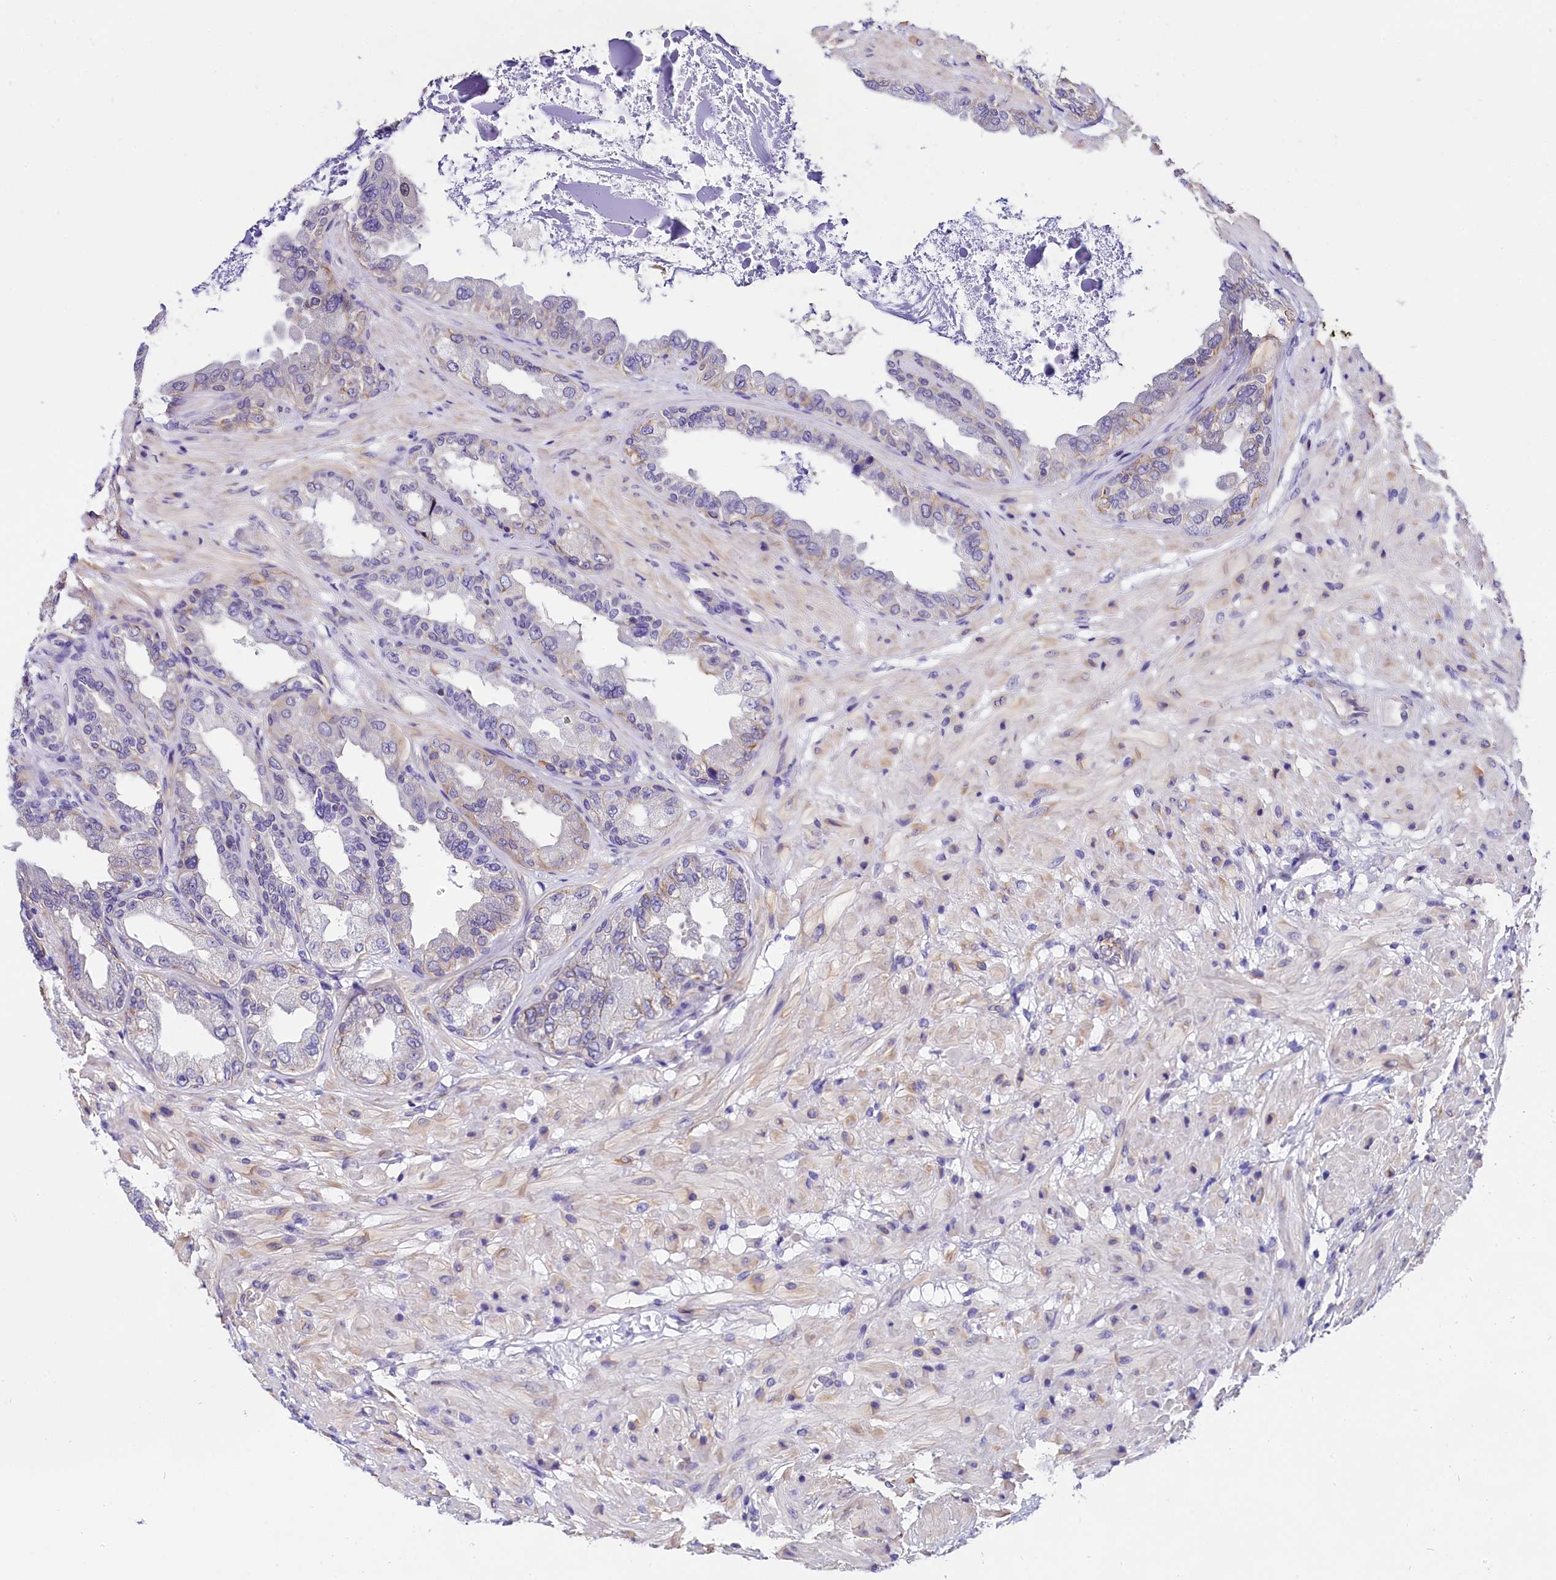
{"staining": {"intensity": "negative", "quantity": "none", "location": "none"}, "tissue": "seminal vesicle", "cell_type": "Glandular cells", "image_type": "normal", "snomed": [{"axis": "morphology", "description": "Normal tissue, NOS"}, {"axis": "topography", "description": "Seminal veicle"}], "caption": "A micrograph of seminal vesicle stained for a protein displays no brown staining in glandular cells.", "gene": "OAS3", "patient": {"sex": "male", "age": 63}}